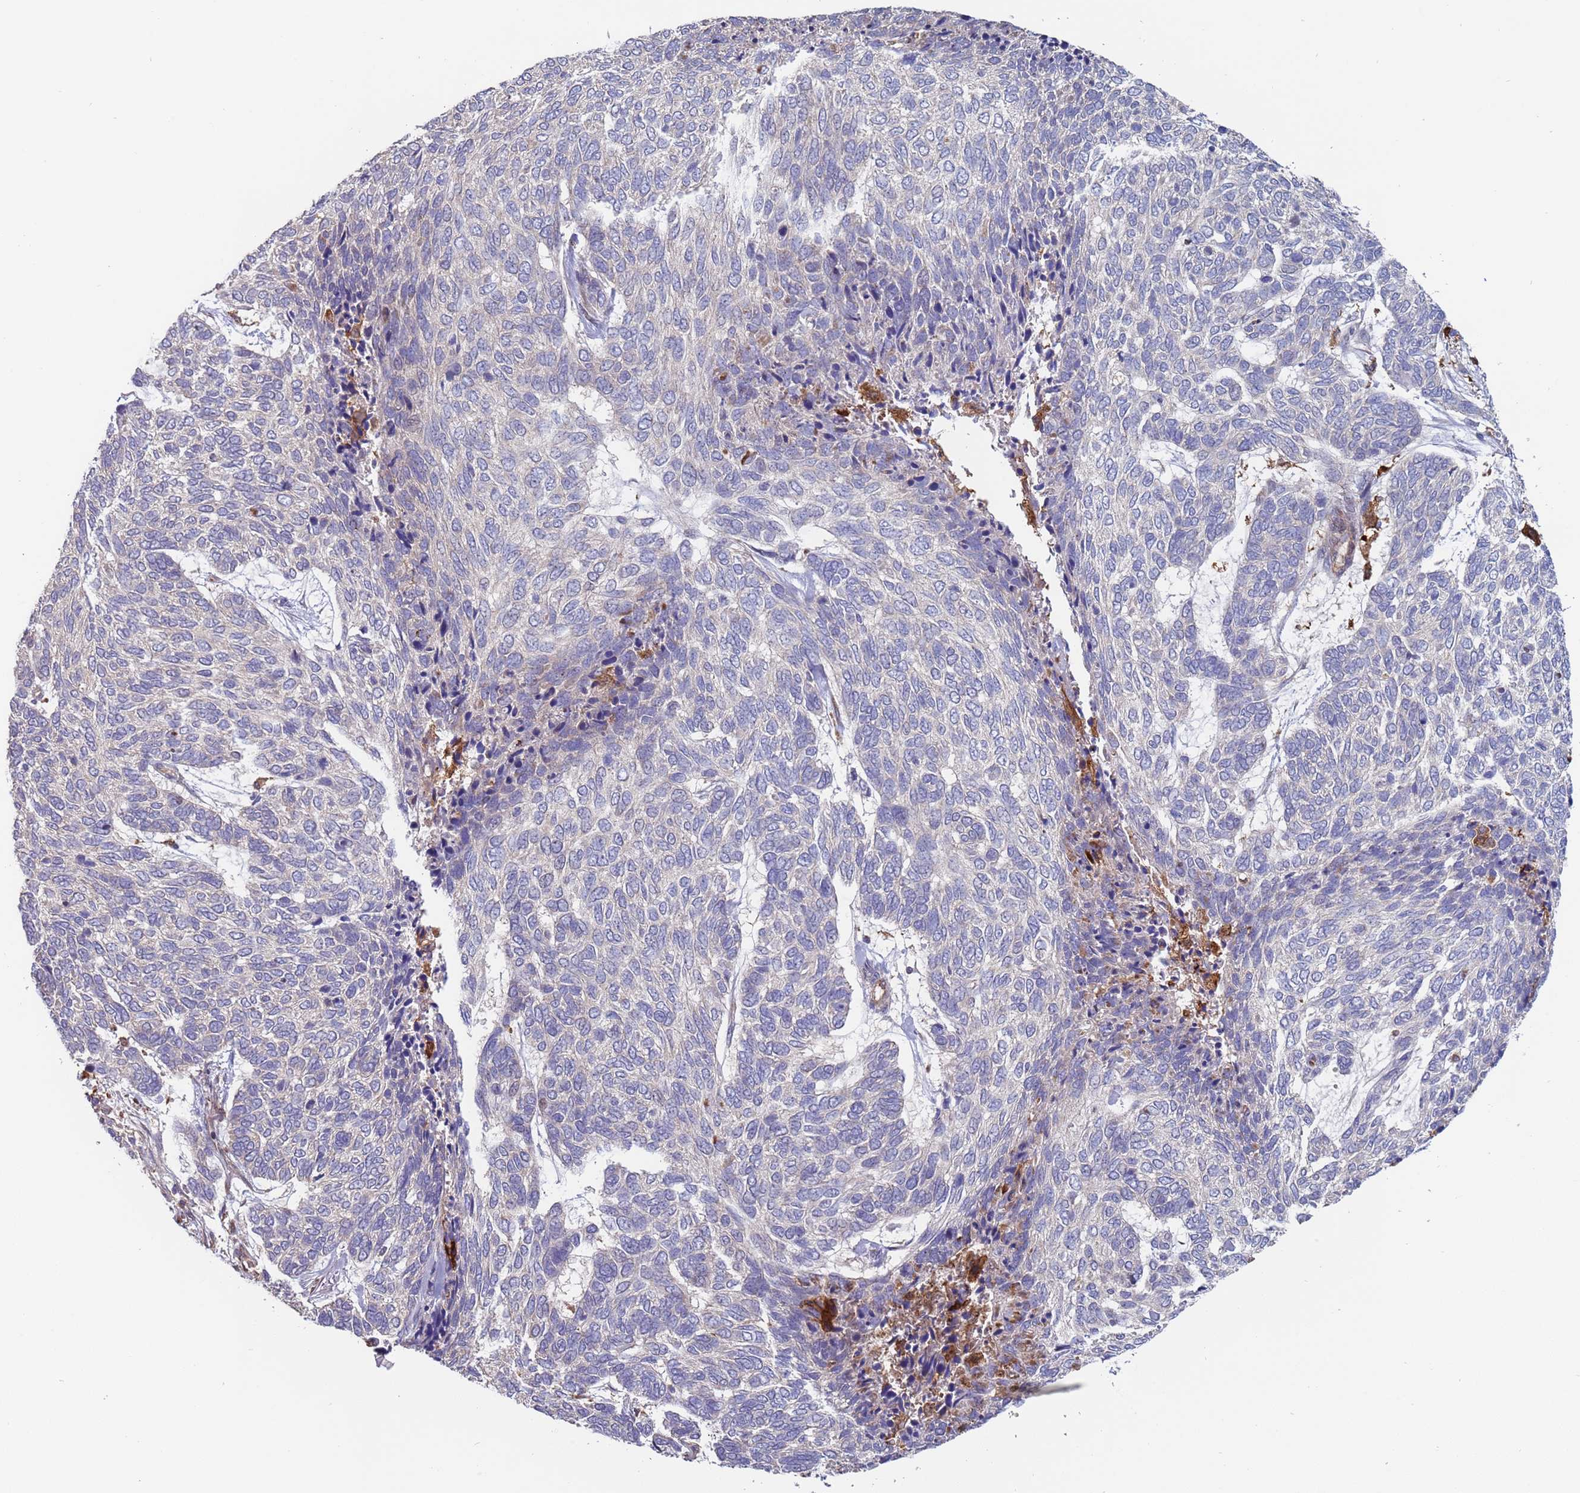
{"staining": {"intensity": "negative", "quantity": "none", "location": "none"}, "tissue": "skin cancer", "cell_type": "Tumor cells", "image_type": "cancer", "snomed": [{"axis": "morphology", "description": "Basal cell carcinoma"}, {"axis": "topography", "description": "Skin"}], "caption": "Human skin cancer stained for a protein using immunohistochemistry (IHC) exhibits no positivity in tumor cells.", "gene": "MALRD1", "patient": {"sex": "female", "age": 65}}